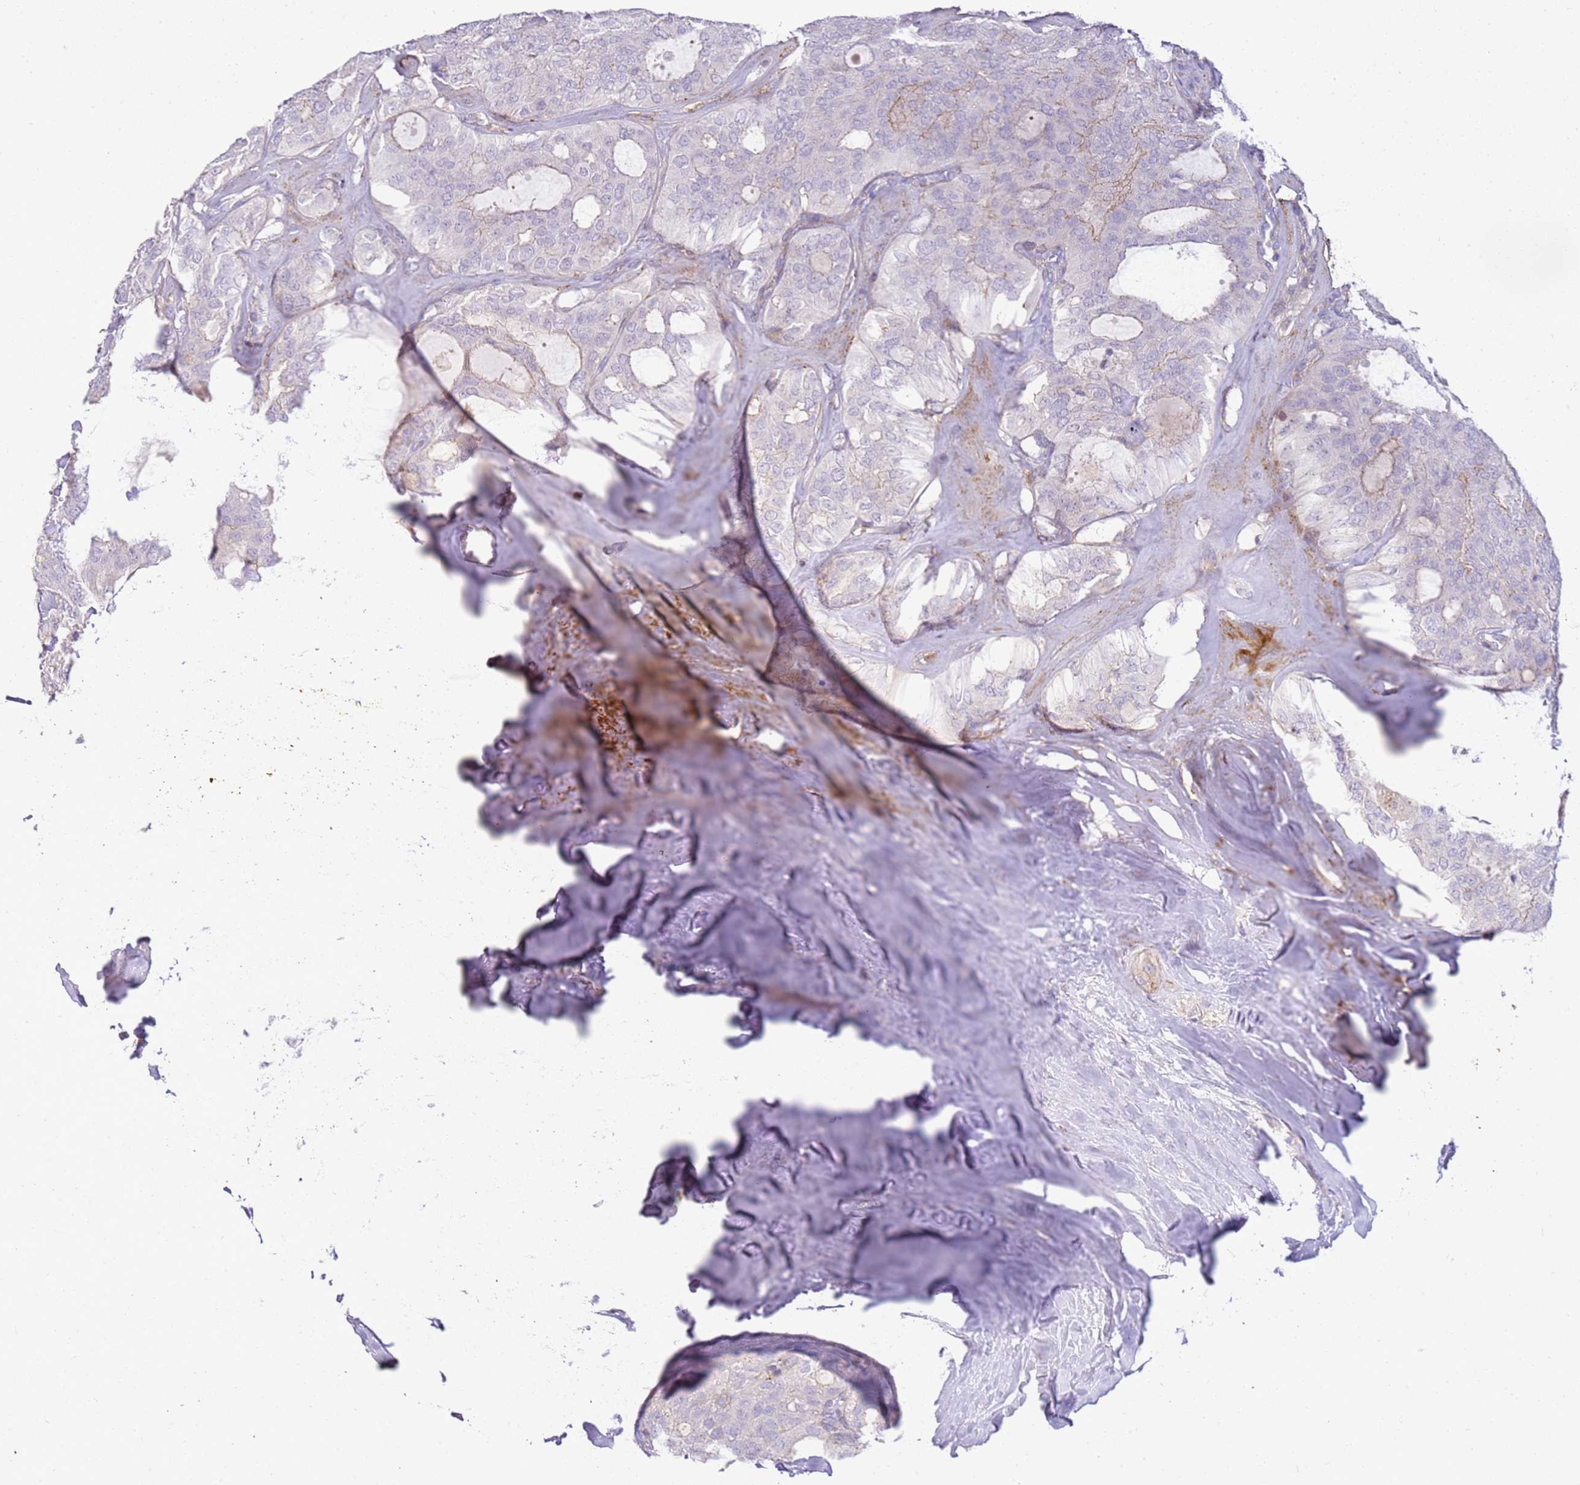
{"staining": {"intensity": "negative", "quantity": "none", "location": "none"}, "tissue": "thyroid cancer", "cell_type": "Tumor cells", "image_type": "cancer", "snomed": [{"axis": "morphology", "description": "Follicular adenoma carcinoma, NOS"}, {"axis": "topography", "description": "Thyroid gland"}], "caption": "Immunohistochemical staining of human thyroid cancer displays no significant expression in tumor cells.", "gene": "FPR1", "patient": {"sex": "male", "age": 75}}